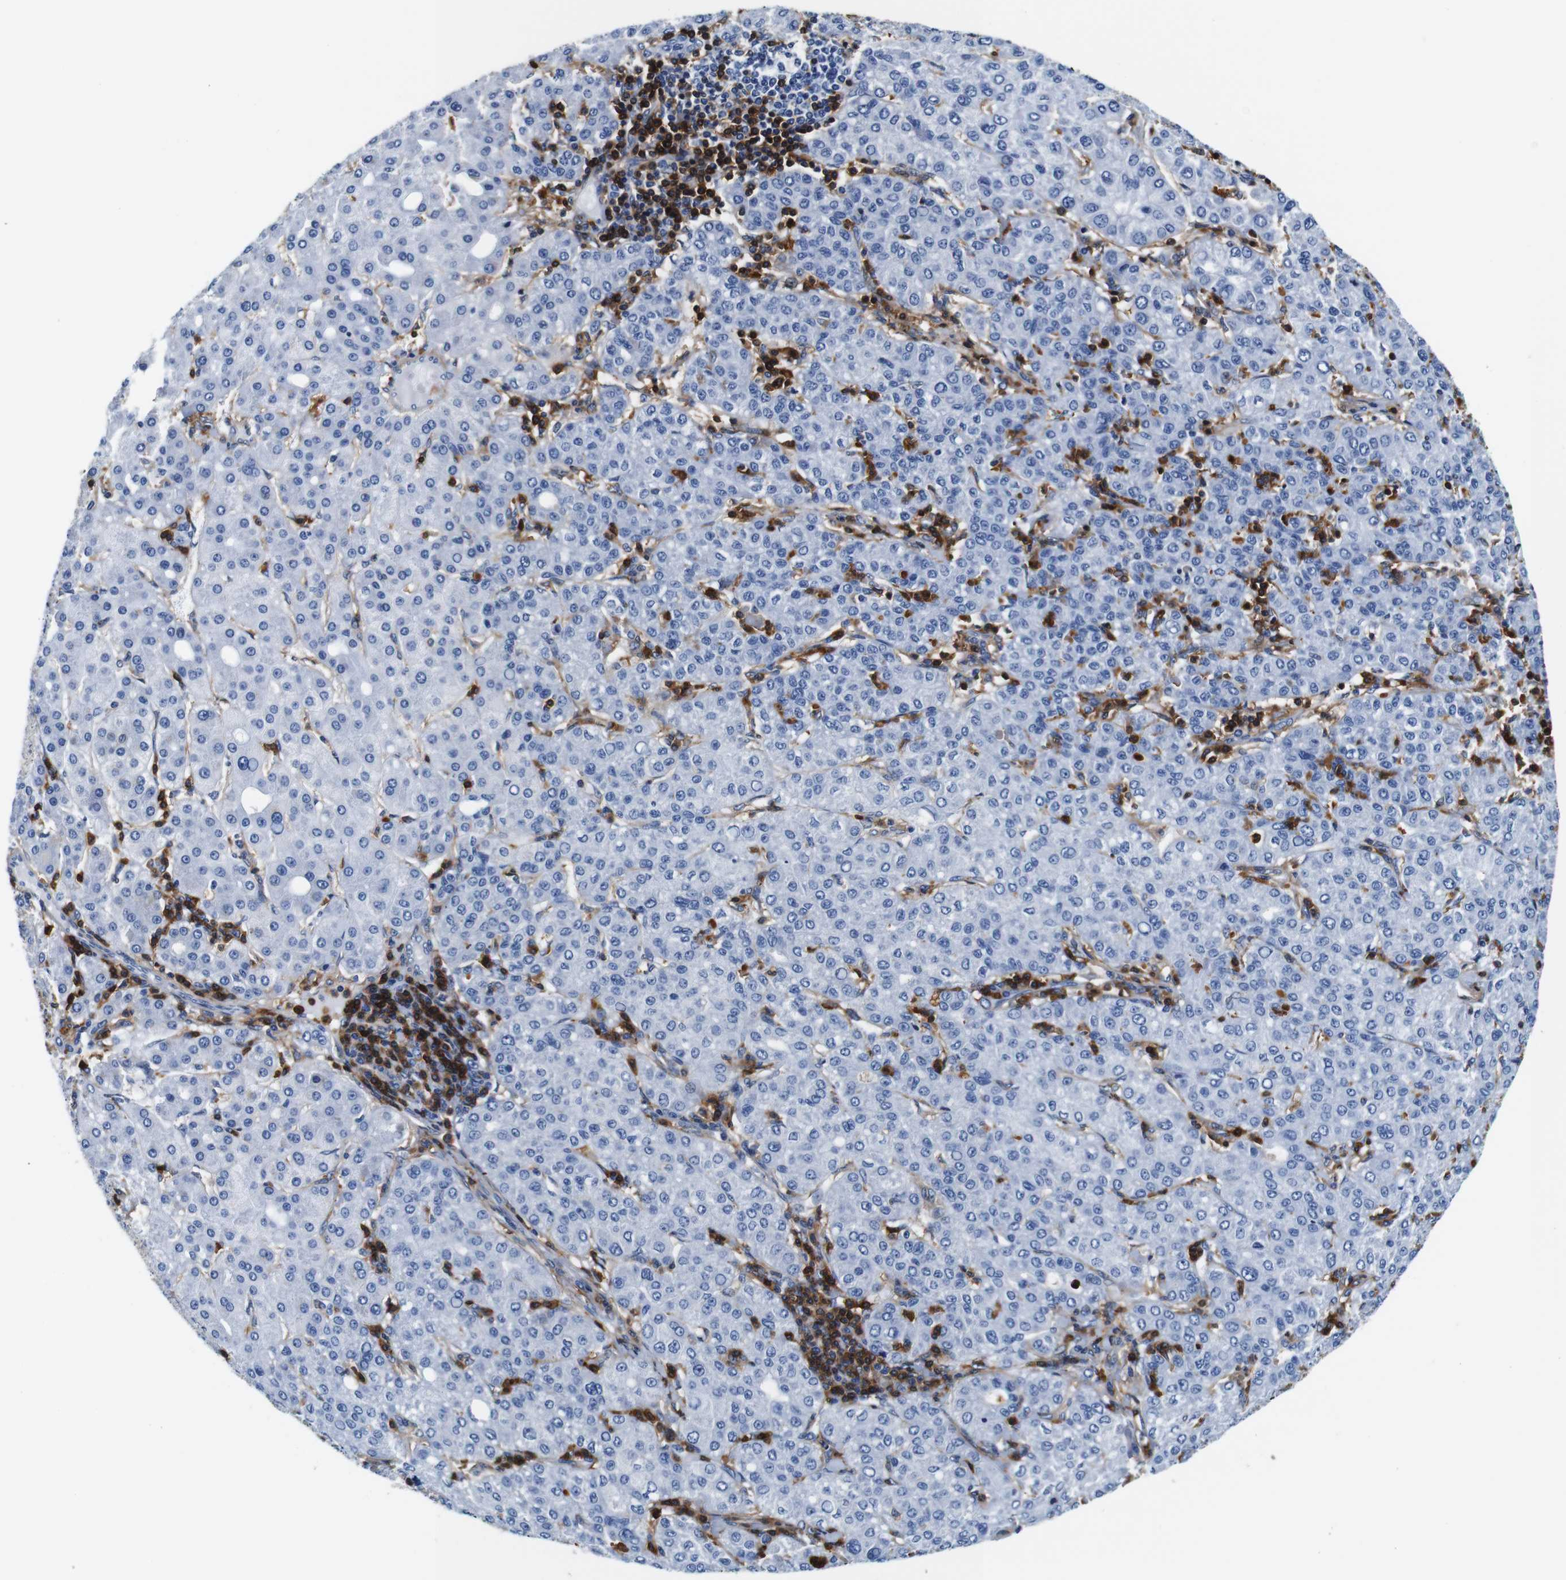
{"staining": {"intensity": "negative", "quantity": "none", "location": "none"}, "tissue": "liver cancer", "cell_type": "Tumor cells", "image_type": "cancer", "snomed": [{"axis": "morphology", "description": "Carcinoma, Hepatocellular, NOS"}, {"axis": "topography", "description": "Liver"}], "caption": "High magnification brightfield microscopy of liver cancer (hepatocellular carcinoma) stained with DAB (brown) and counterstained with hematoxylin (blue): tumor cells show no significant expression.", "gene": "ANXA1", "patient": {"sex": "male", "age": 65}}